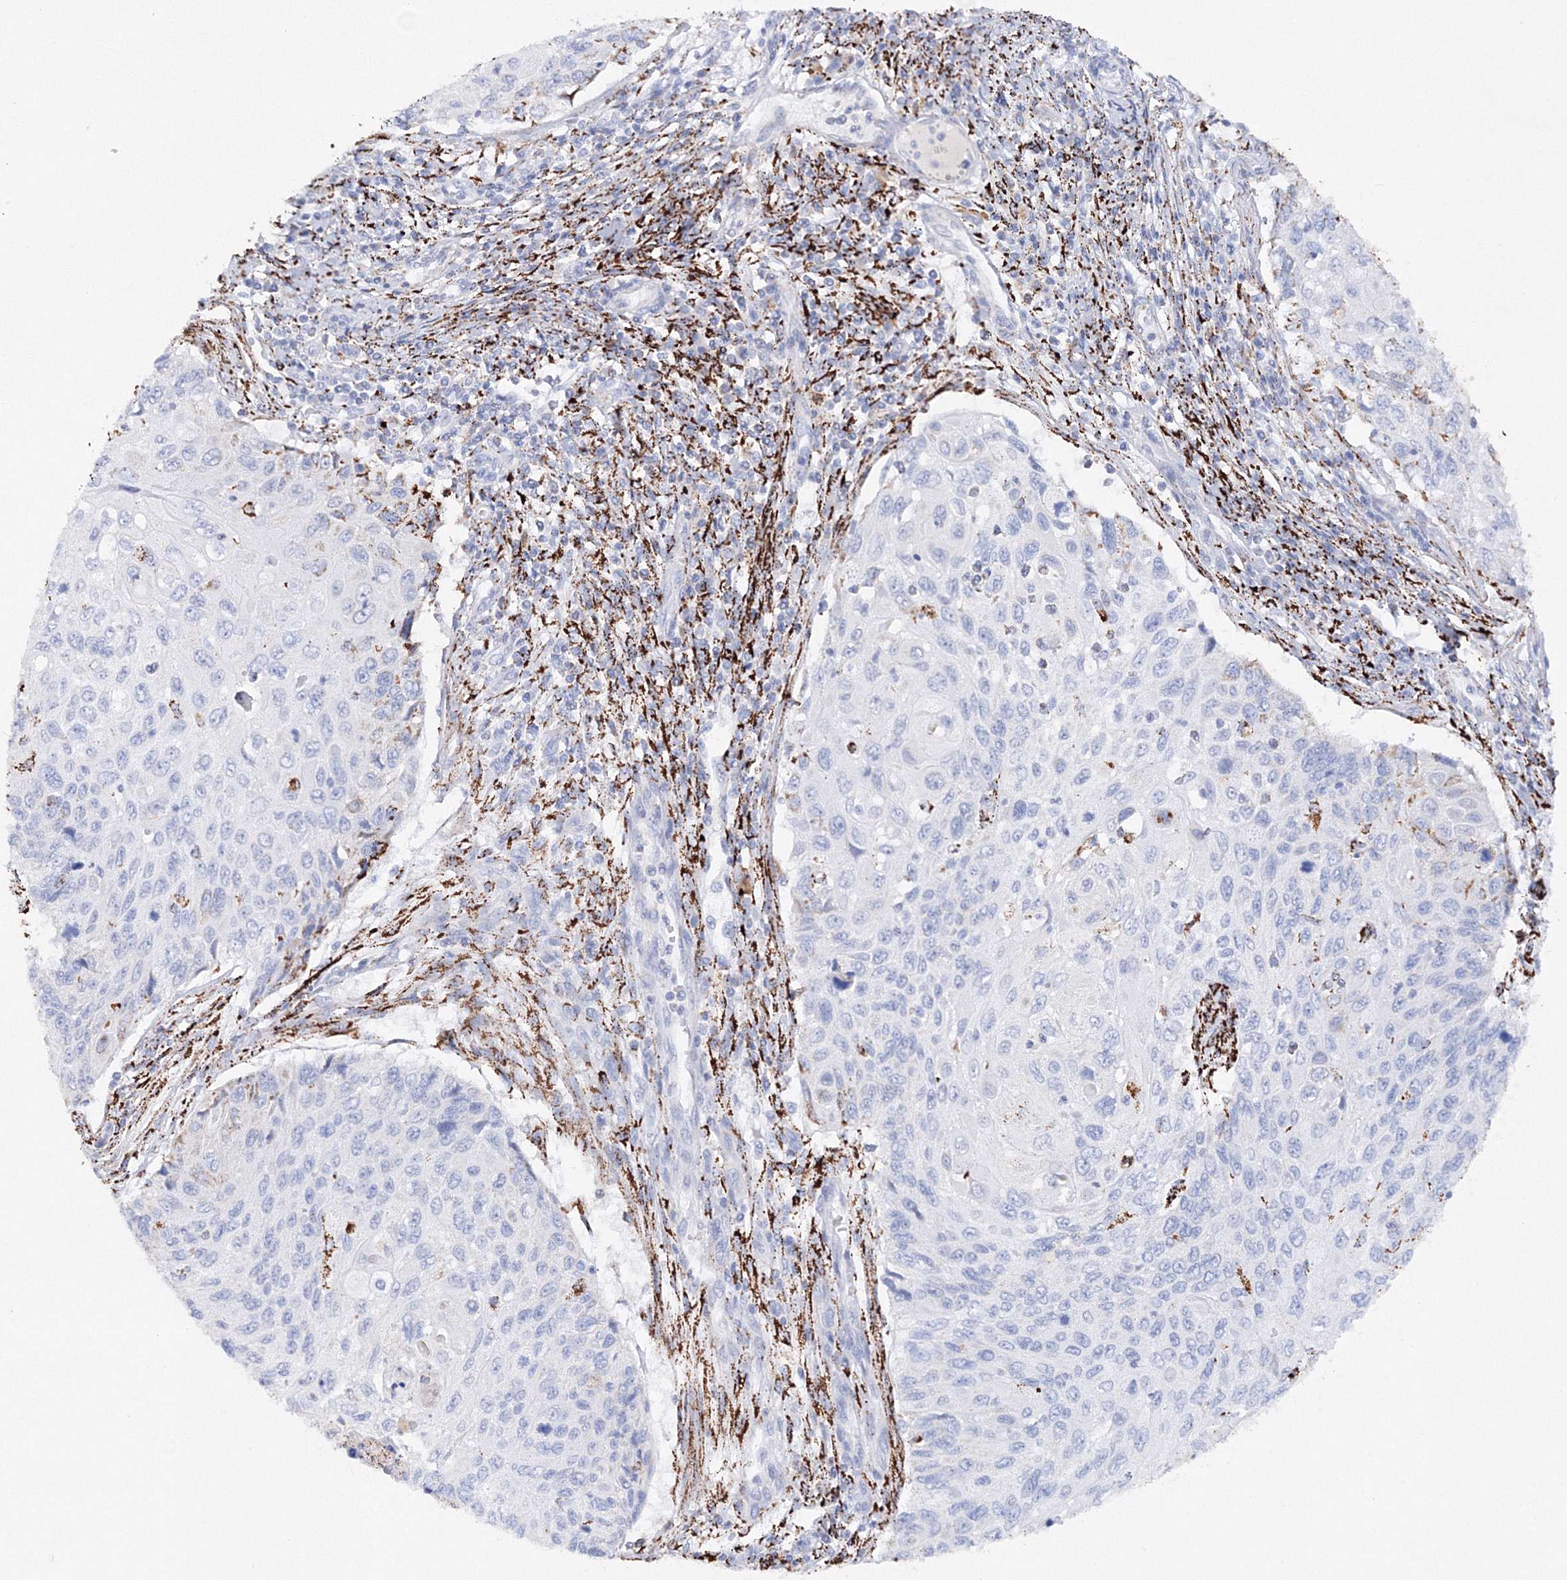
{"staining": {"intensity": "negative", "quantity": "none", "location": "none"}, "tissue": "cervical cancer", "cell_type": "Tumor cells", "image_type": "cancer", "snomed": [{"axis": "morphology", "description": "Squamous cell carcinoma, NOS"}, {"axis": "topography", "description": "Cervix"}], "caption": "Cervical squamous cell carcinoma stained for a protein using immunohistochemistry displays no expression tumor cells.", "gene": "MERTK", "patient": {"sex": "female", "age": 70}}